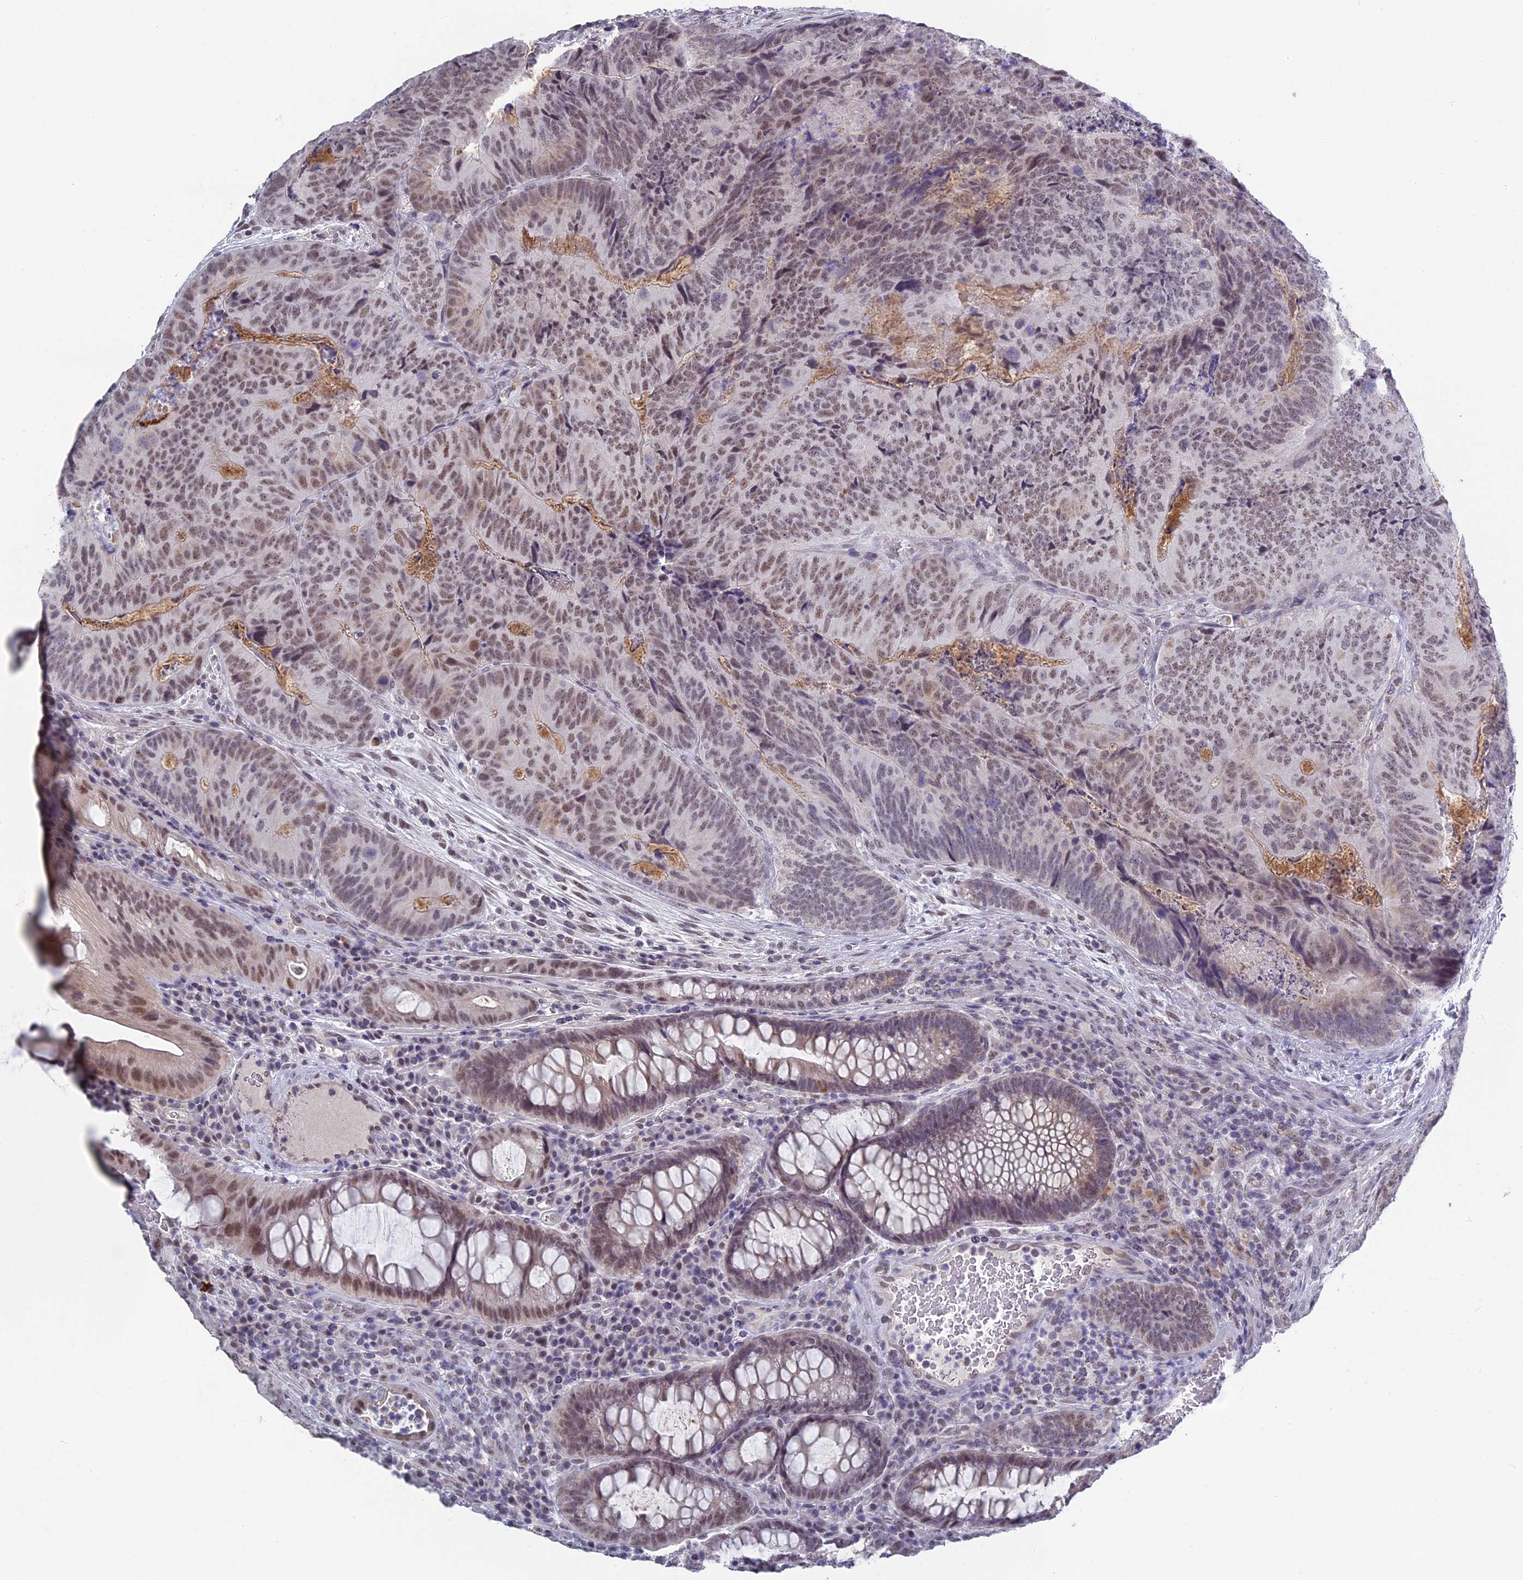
{"staining": {"intensity": "weak", "quantity": ">75%", "location": "nuclear"}, "tissue": "colorectal cancer", "cell_type": "Tumor cells", "image_type": "cancer", "snomed": [{"axis": "morphology", "description": "Adenocarcinoma, NOS"}, {"axis": "topography", "description": "Colon"}], "caption": "Weak nuclear protein expression is identified in approximately >75% of tumor cells in adenocarcinoma (colorectal).", "gene": "MT-CO3", "patient": {"sex": "female", "age": 67}}